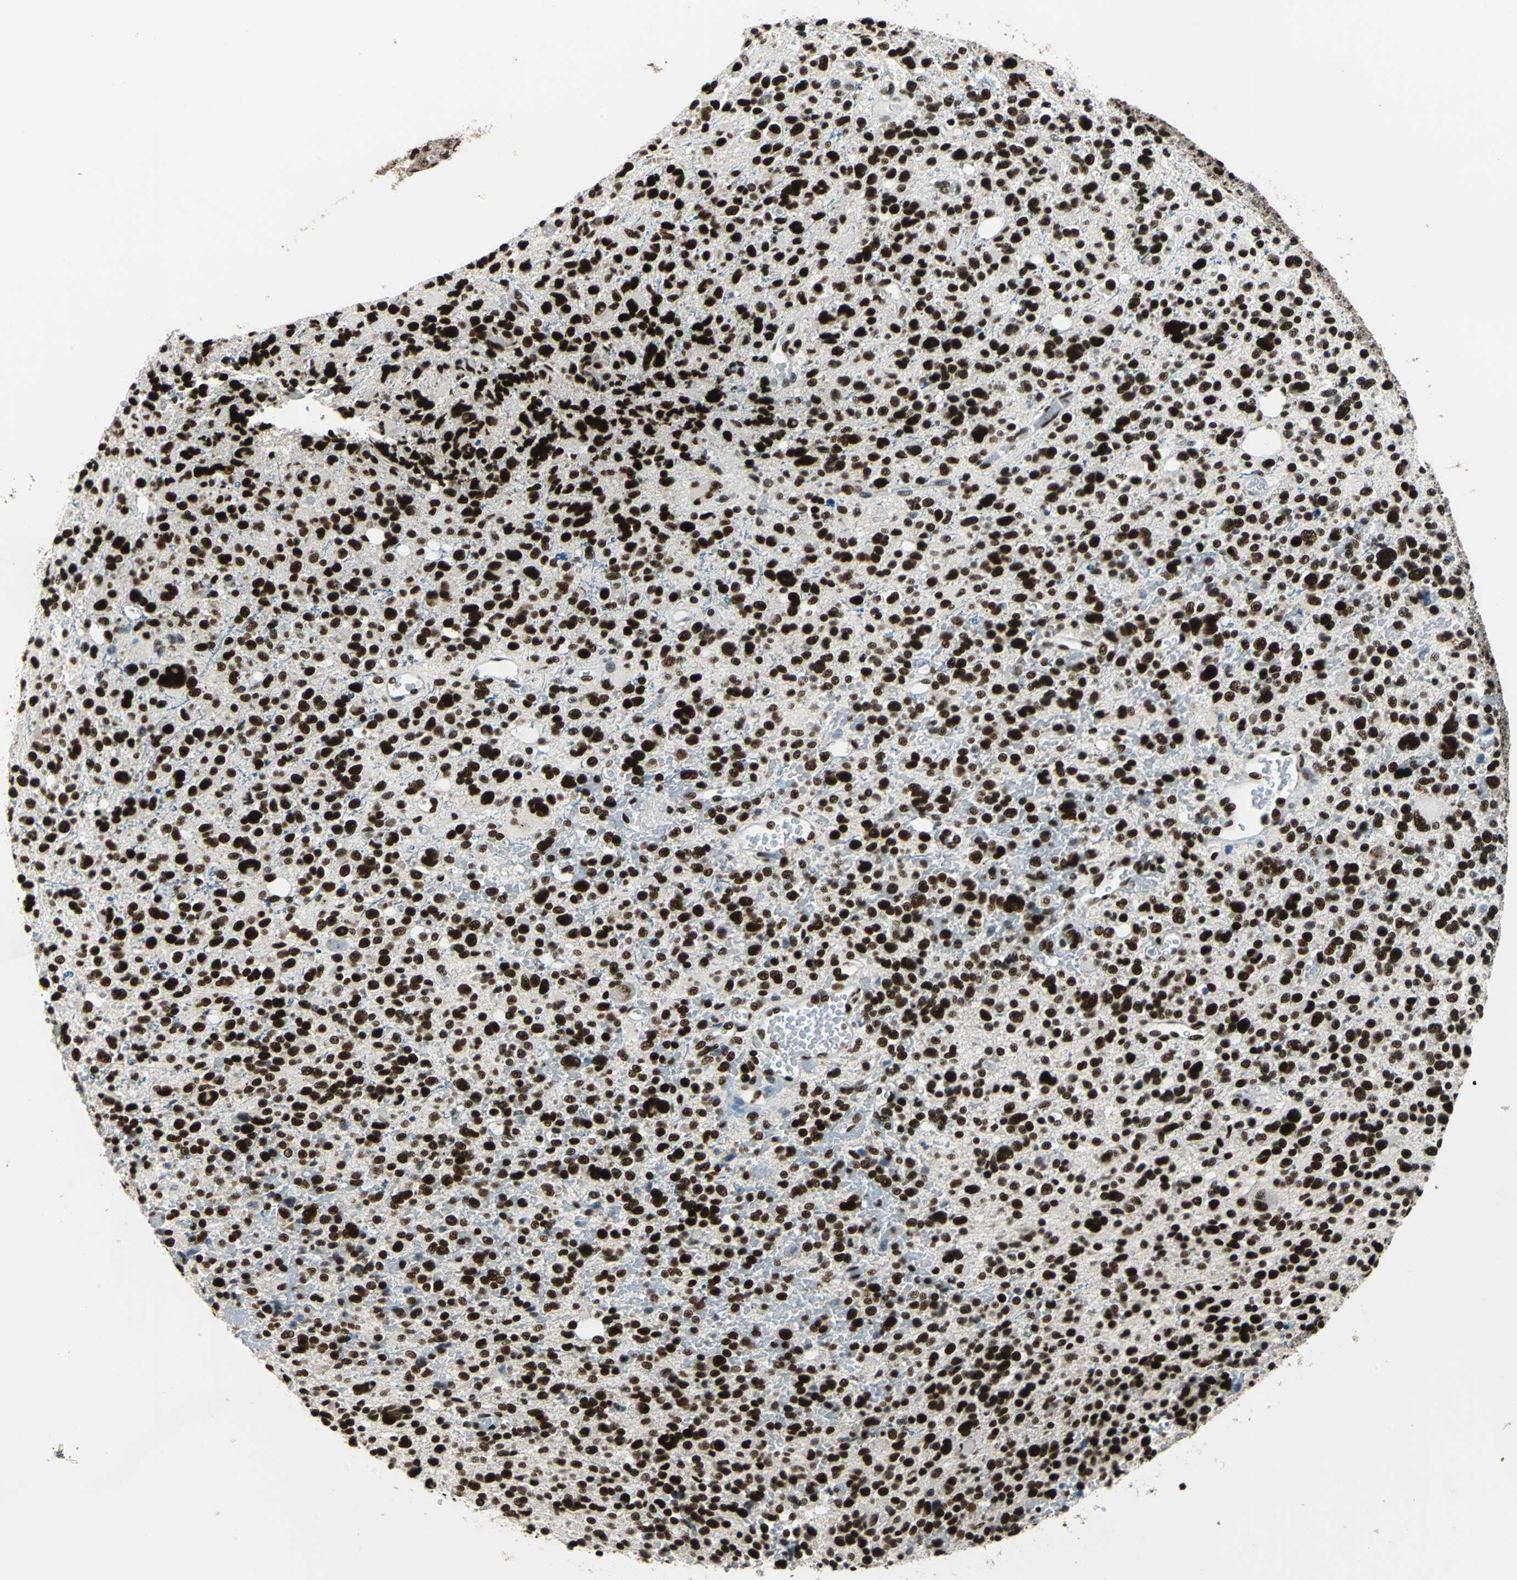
{"staining": {"intensity": "strong", "quantity": ">75%", "location": "nuclear"}, "tissue": "glioma", "cell_type": "Tumor cells", "image_type": "cancer", "snomed": [{"axis": "morphology", "description": "Glioma, malignant, High grade"}, {"axis": "topography", "description": "Brain"}], "caption": "Immunohistochemical staining of human glioma reveals strong nuclear protein staining in approximately >75% of tumor cells.", "gene": "BCLAF1", "patient": {"sex": "male", "age": 48}}